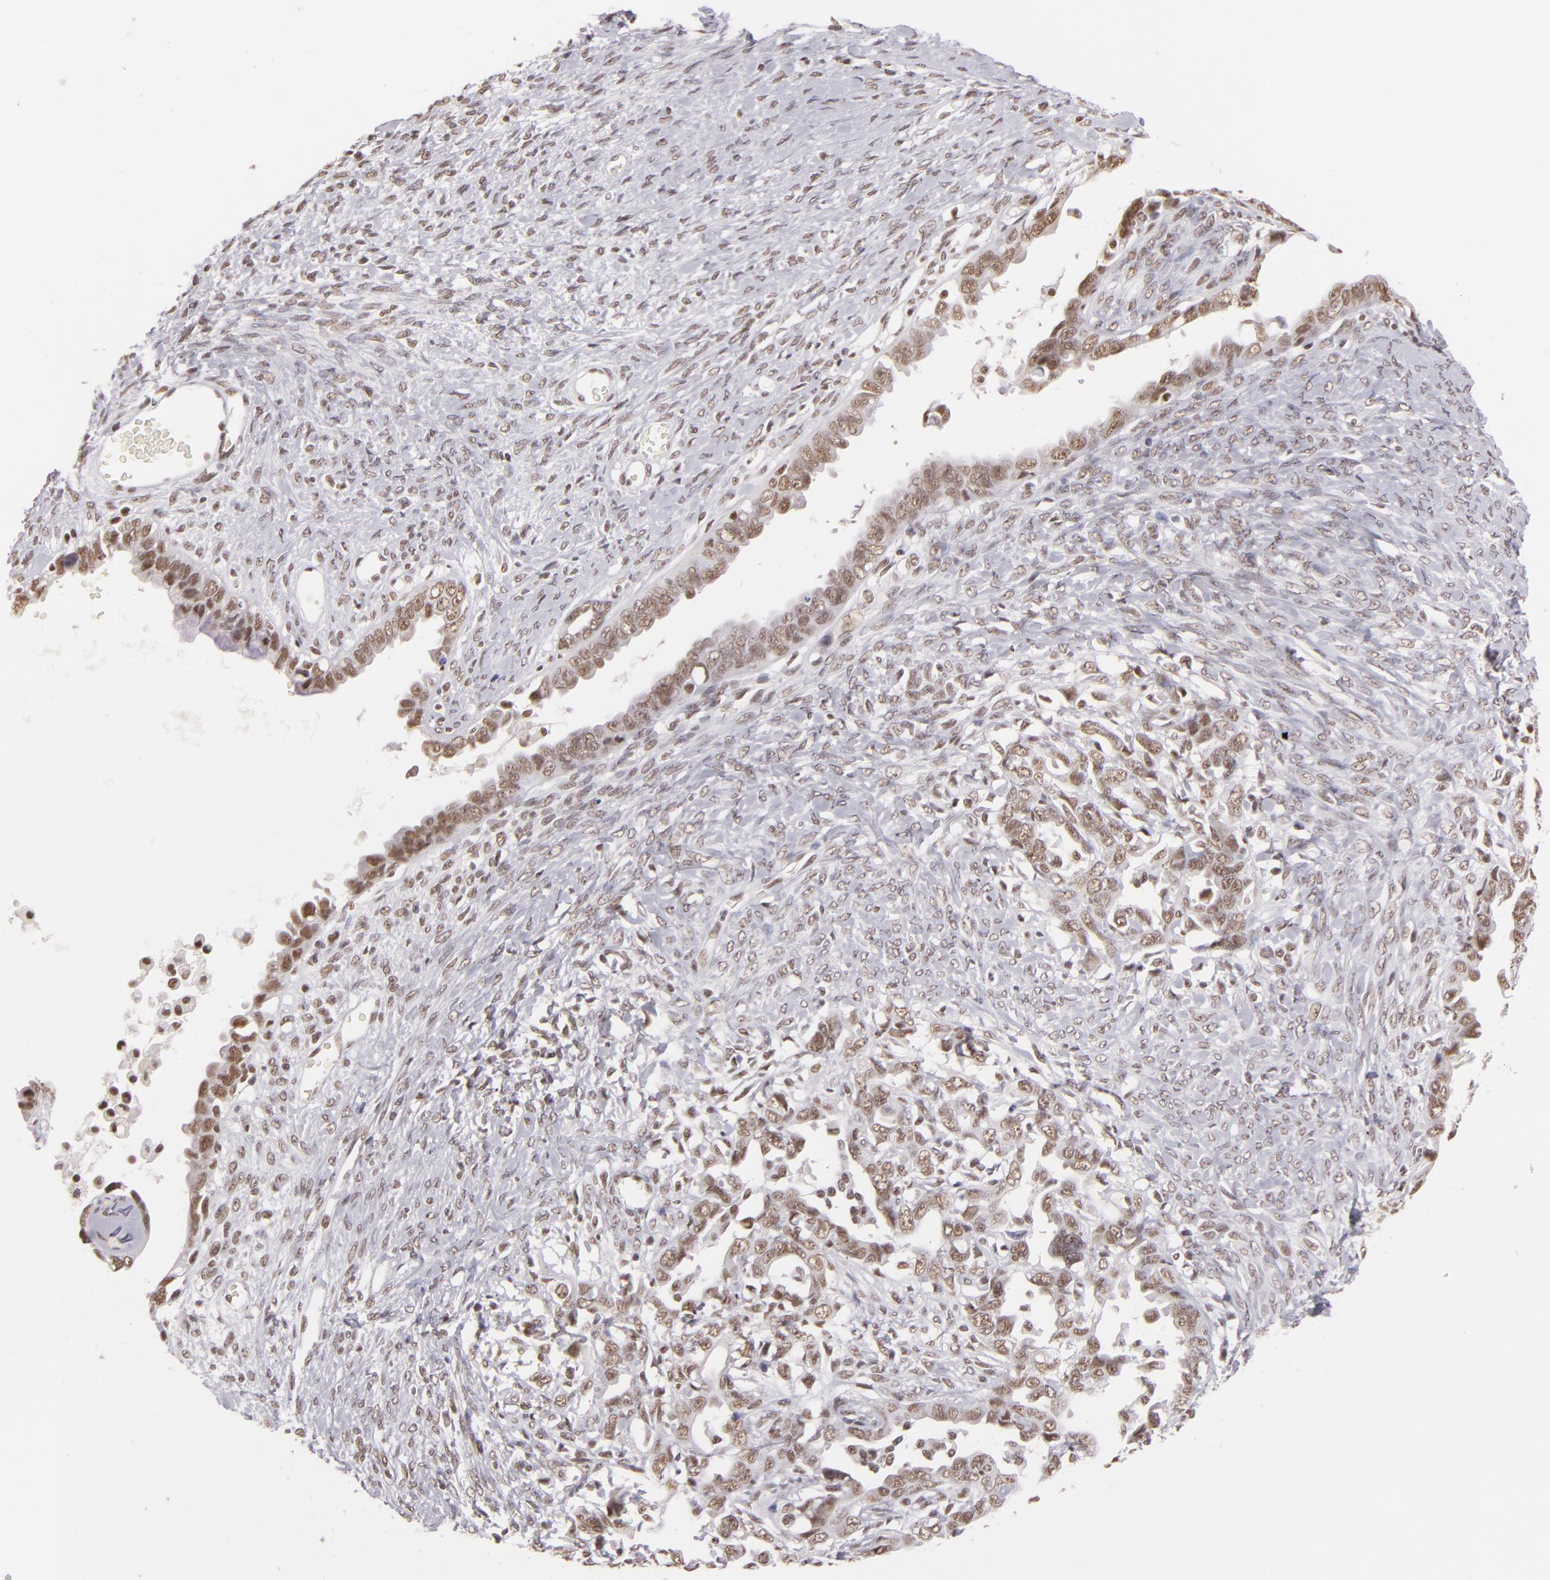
{"staining": {"intensity": "weak", "quantity": "25%-75%", "location": "nuclear"}, "tissue": "ovarian cancer", "cell_type": "Tumor cells", "image_type": "cancer", "snomed": [{"axis": "morphology", "description": "Cystadenocarcinoma, serous, NOS"}, {"axis": "topography", "description": "Ovary"}], "caption": "Protein expression analysis of human serous cystadenocarcinoma (ovarian) reveals weak nuclear expression in approximately 25%-75% of tumor cells.", "gene": "INTS6", "patient": {"sex": "female", "age": 69}}